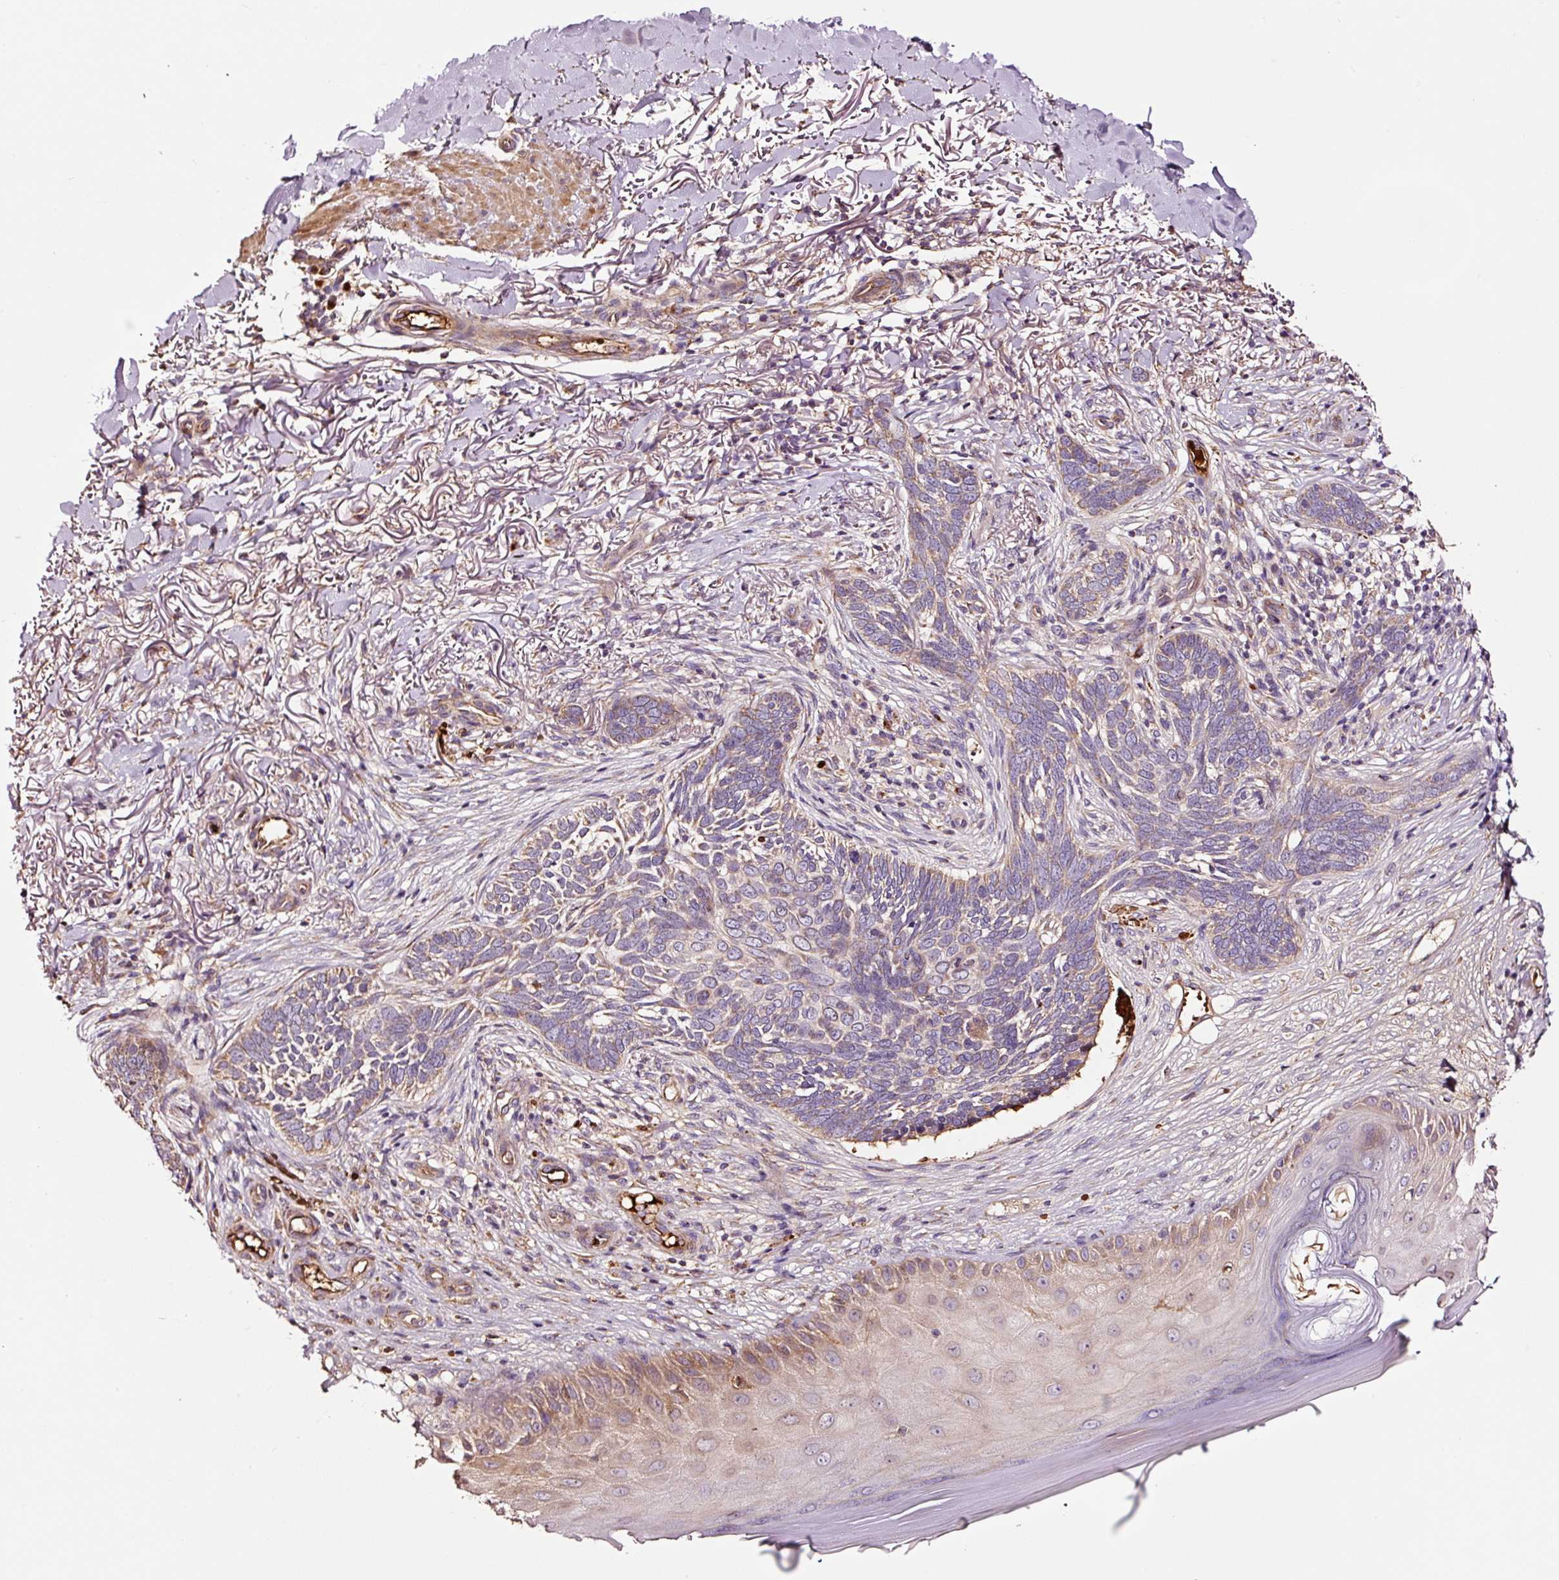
{"staining": {"intensity": "weak", "quantity": "25%-75%", "location": "cytoplasmic/membranous"}, "tissue": "skin cancer", "cell_type": "Tumor cells", "image_type": "cancer", "snomed": [{"axis": "morphology", "description": "Normal tissue, NOS"}, {"axis": "morphology", "description": "Basal cell carcinoma"}, {"axis": "topography", "description": "Skin"}], "caption": "Skin basal cell carcinoma tissue reveals weak cytoplasmic/membranous positivity in about 25%-75% of tumor cells, visualized by immunohistochemistry. (DAB (3,3'-diaminobenzidine) IHC with brightfield microscopy, high magnification).", "gene": "PGLYRP2", "patient": {"sex": "female", "age": 67}}